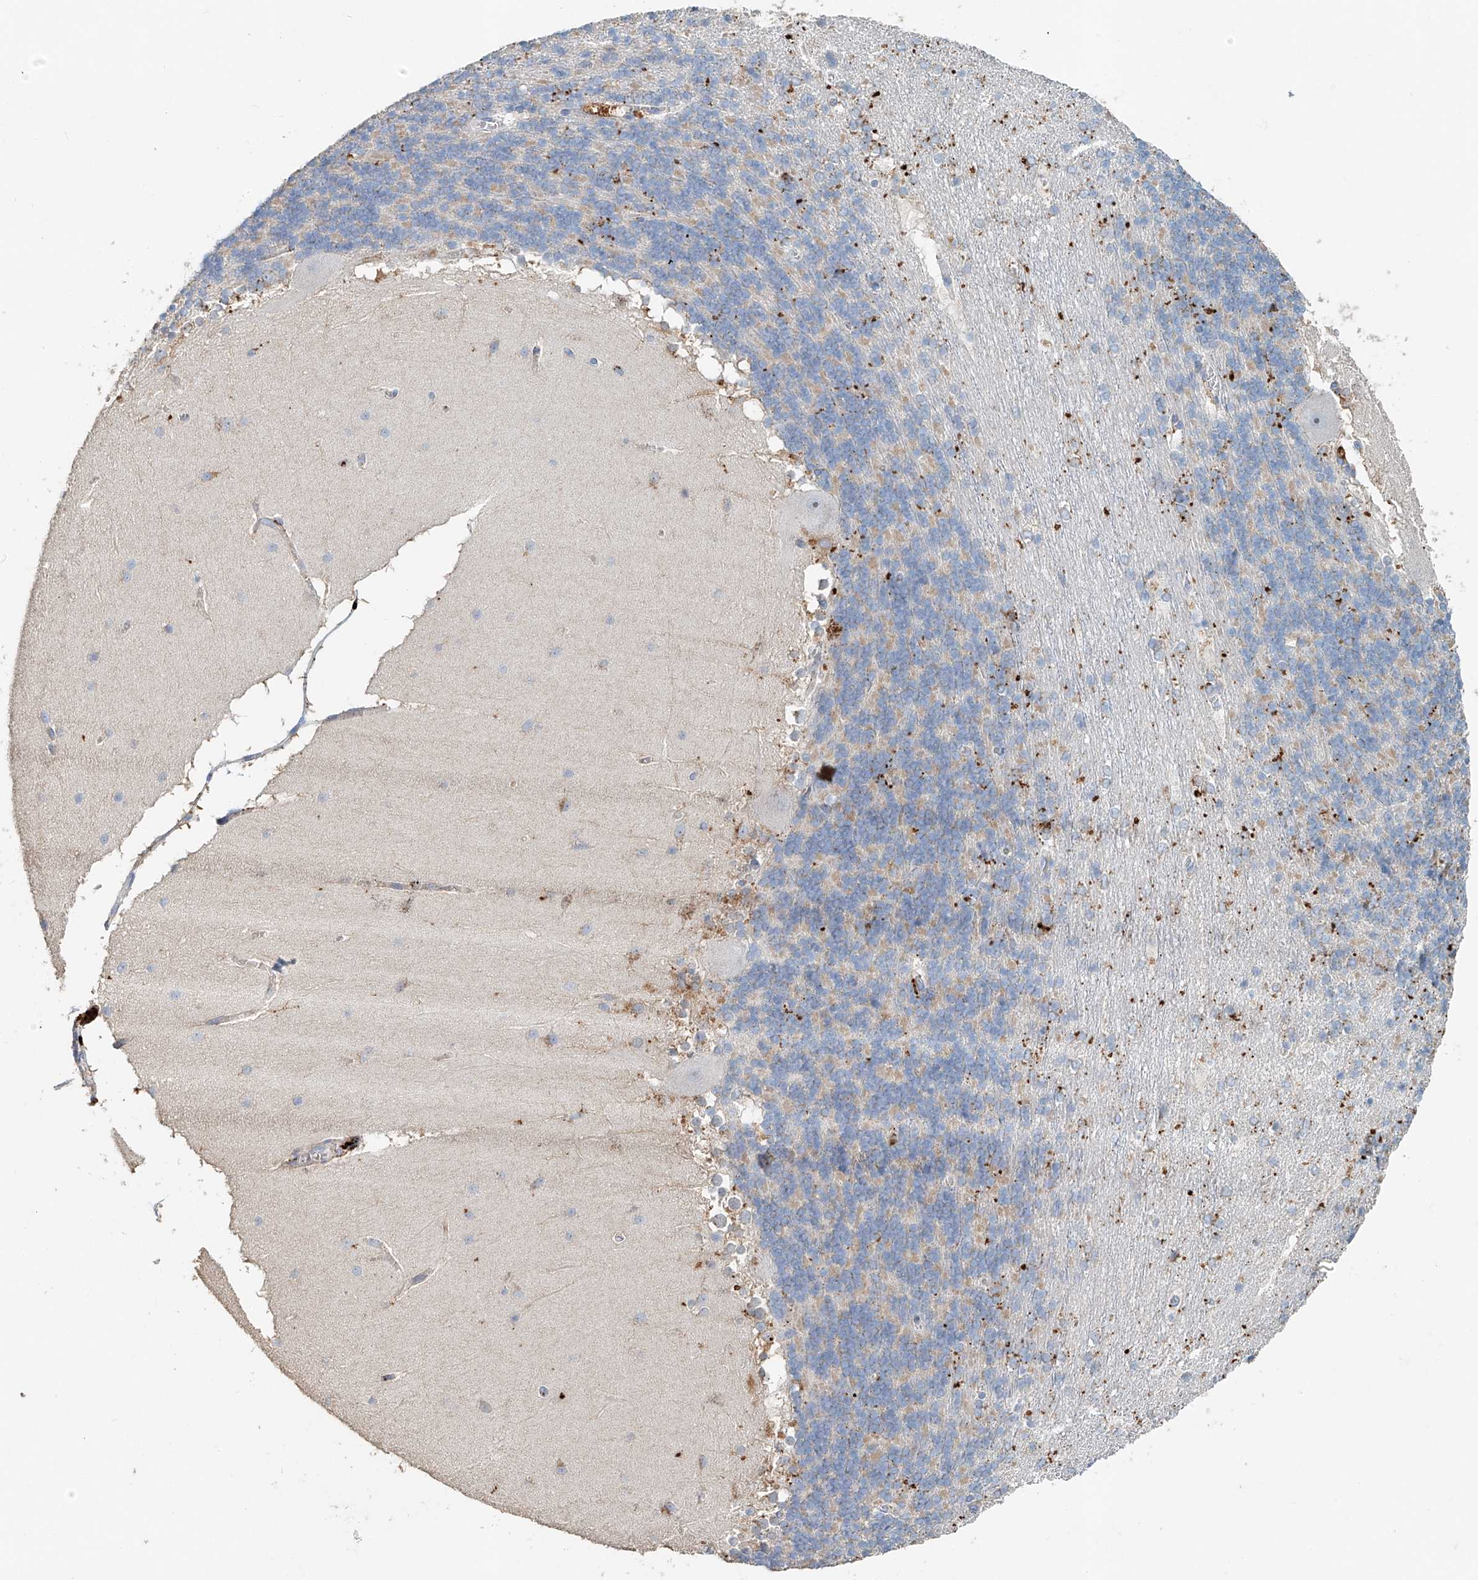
{"staining": {"intensity": "weak", "quantity": "<25%", "location": "cytoplasmic/membranous"}, "tissue": "cerebellum", "cell_type": "Cells in granular layer", "image_type": "normal", "snomed": [{"axis": "morphology", "description": "Normal tissue, NOS"}, {"axis": "topography", "description": "Cerebellum"}], "caption": "Cells in granular layer show no significant positivity in unremarkable cerebellum. (DAB immunohistochemistry (IHC) with hematoxylin counter stain).", "gene": "TRIM47", "patient": {"sex": "female", "age": 19}}